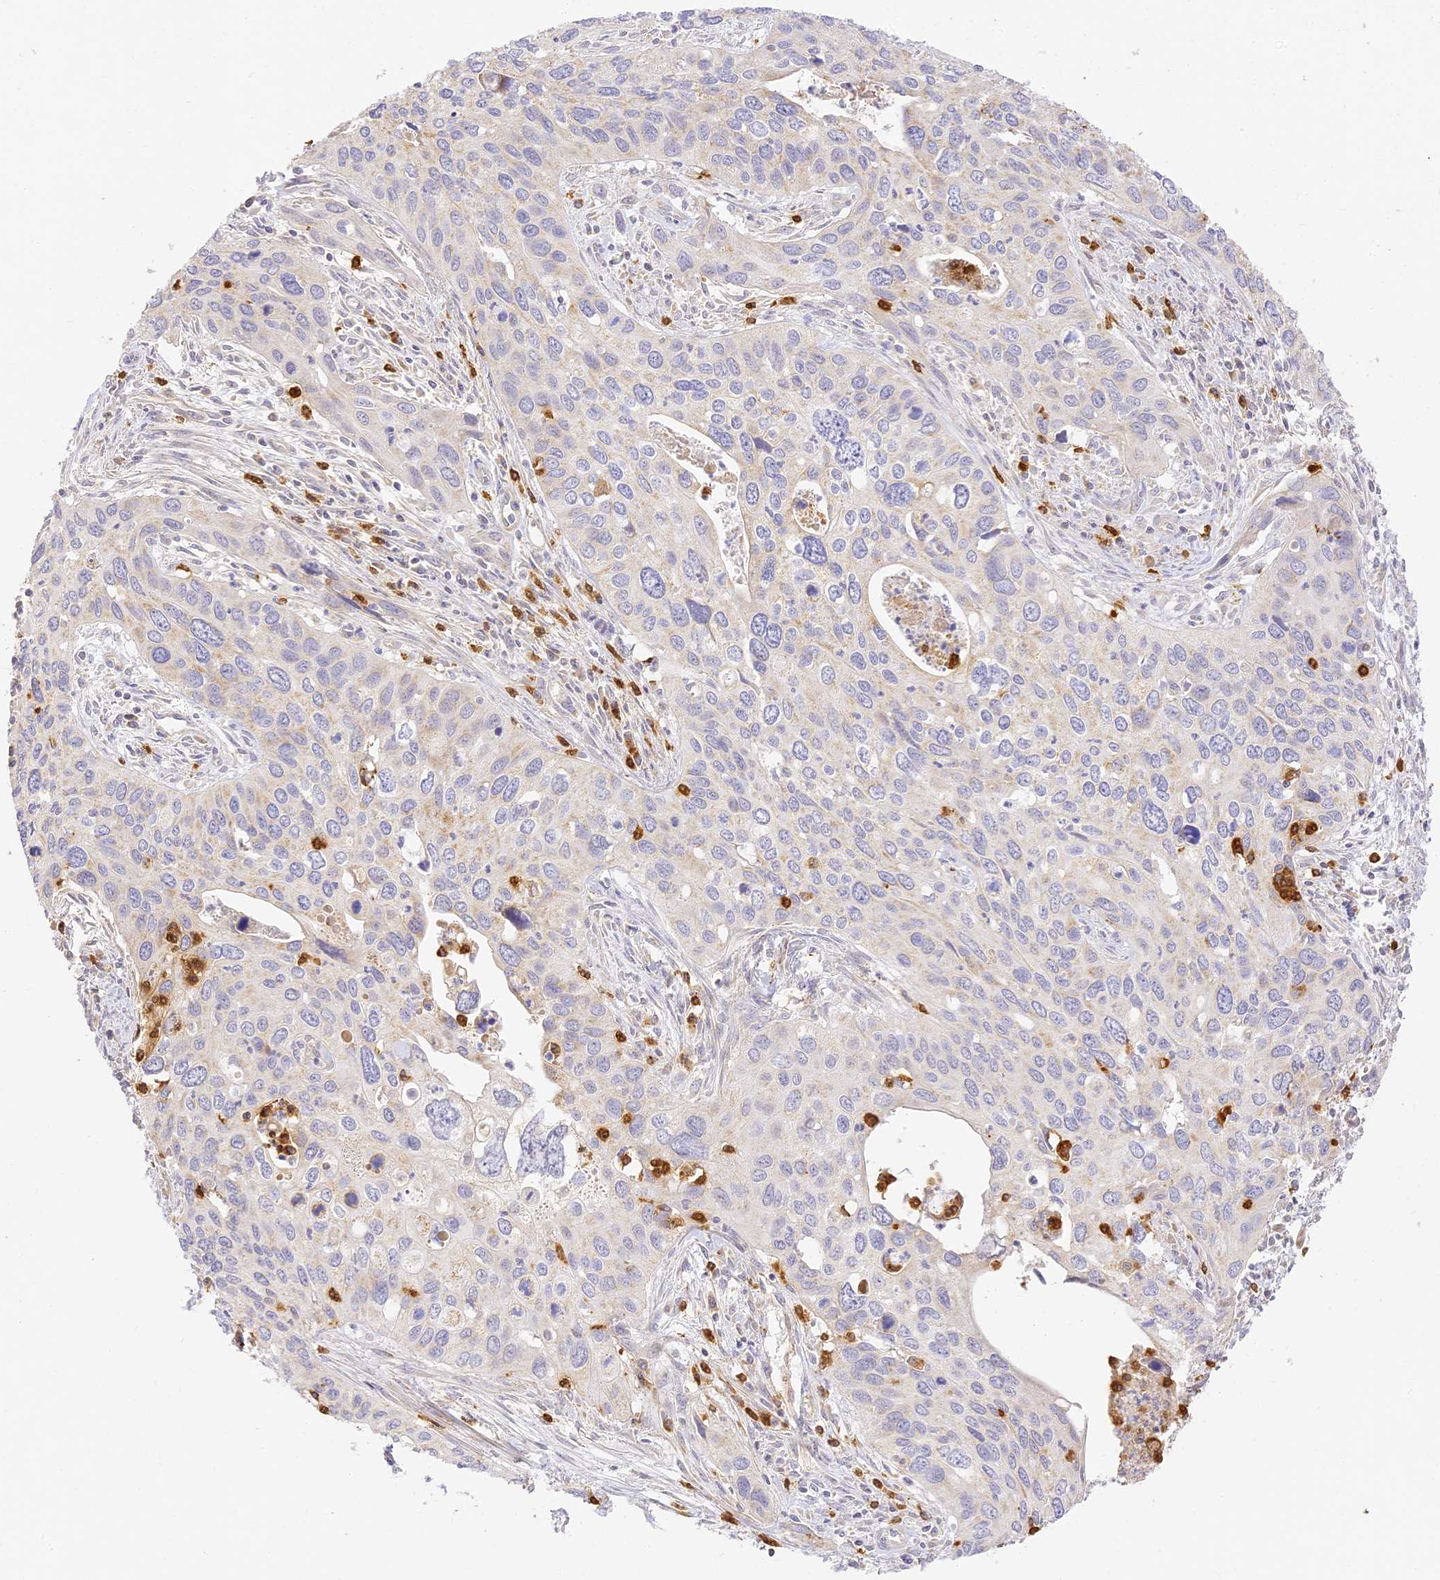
{"staining": {"intensity": "weak", "quantity": "<25%", "location": "cytoplasmic/membranous"}, "tissue": "cervical cancer", "cell_type": "Tumor cells", "image_type": "cancer", "snomed": [{"axis": "morphology", "description": "Squamous cell carcinoma, NOS"}, {"axis": "topography", "description": "Cervix"}], "caption": "Squamous cell carcinoma (cervical) stained for a protein using immunohistochemistry (IHC) demonstrates no expression tumor cells.", "gene": "LRRC15", "patient": {"sex": "female", "age": 55}}